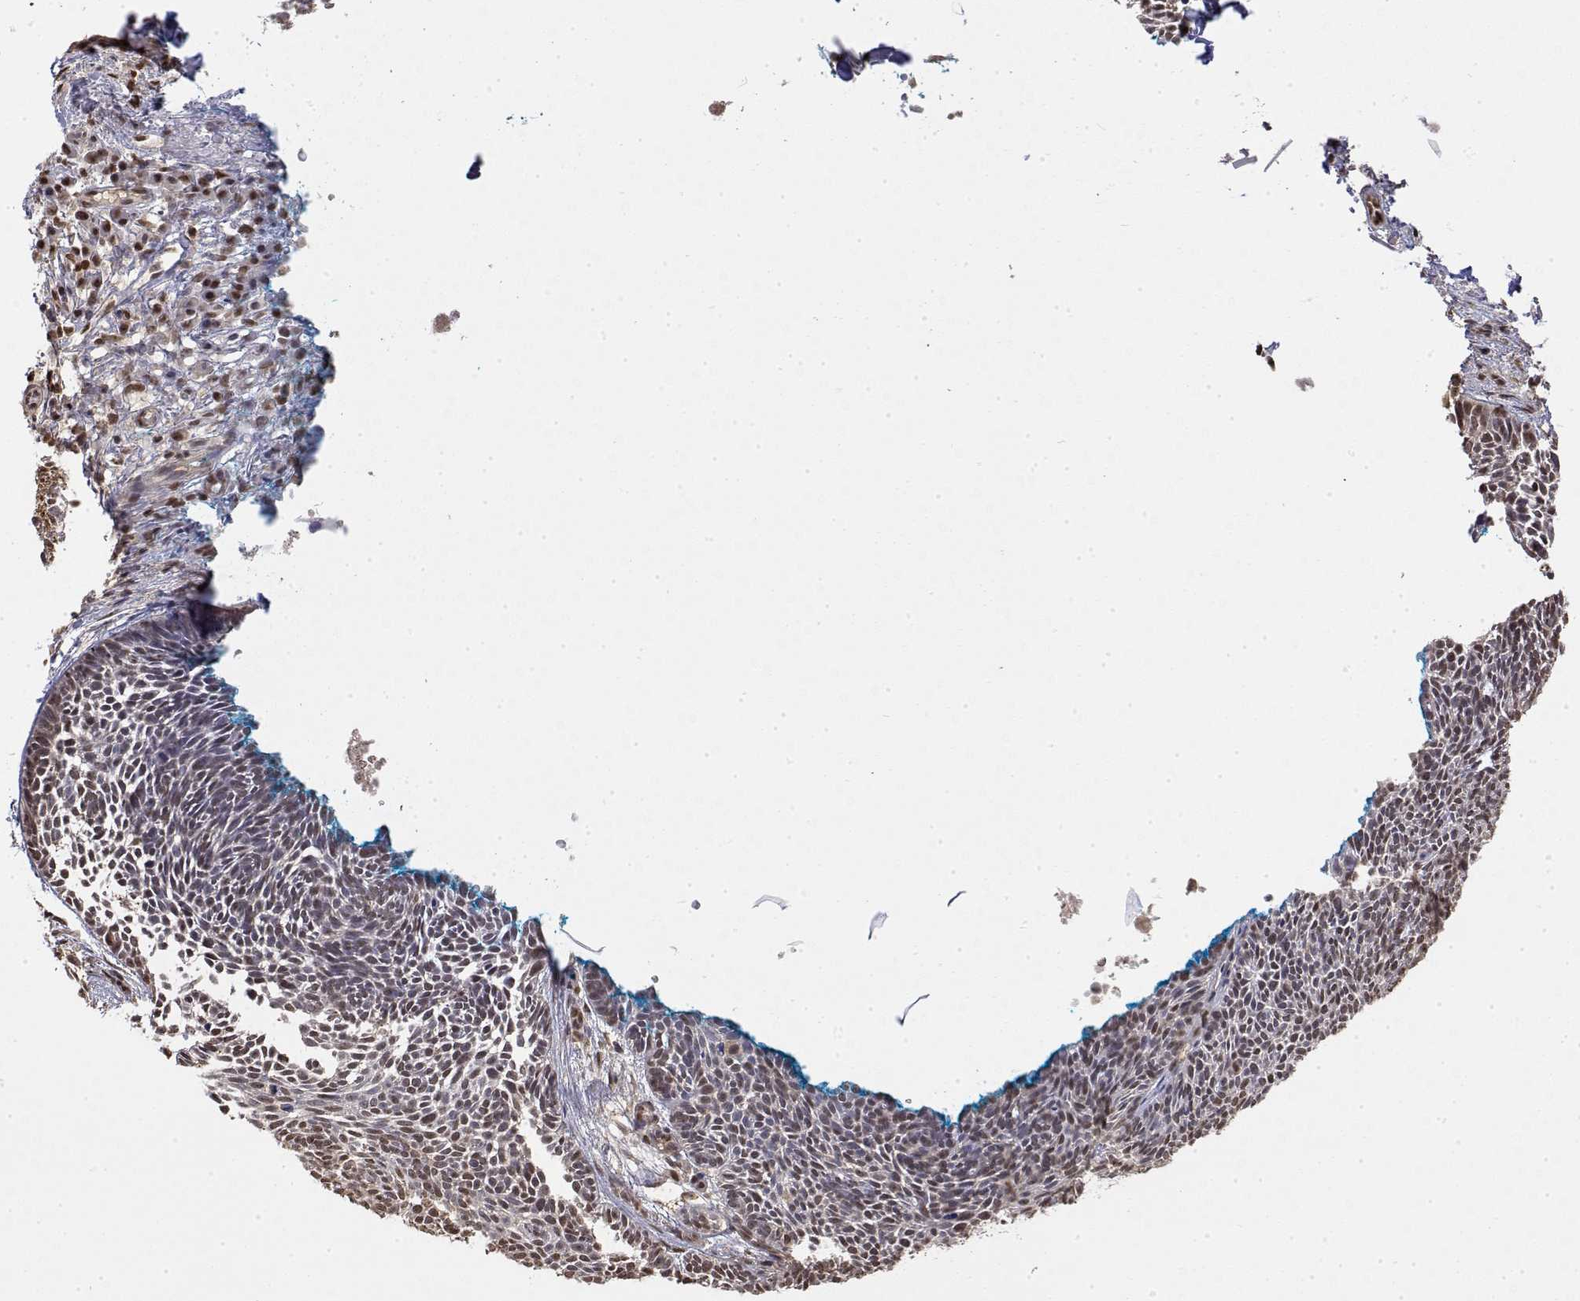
{"staining": {"intensity": "moderate", "quantity": ">75%", "location": "nuclear"}, "tissue": "skin cancer", "cell_type": "Tumor cells", "image_type": "cancer", "snomed": [{"axis": "morphology", "description": "Basal cell carcinoma"}, {"axis": "topography", "description": "Skin"}, {"axis": "topography", "description": "Skin of trunk"}], "caption": "Tumor cells demonstrate medium levels of moderate nuclear expression in approximately >75% of cells in human skin basal cell carcinoma. Using DAB (3,3'-diaminobenzidine) (brown) and hematoxylin (blue) stains, captured at high magnification using brightfield microscopy.", "gene": "TPI1", "patient": {"sex": "male", "age": 74}}